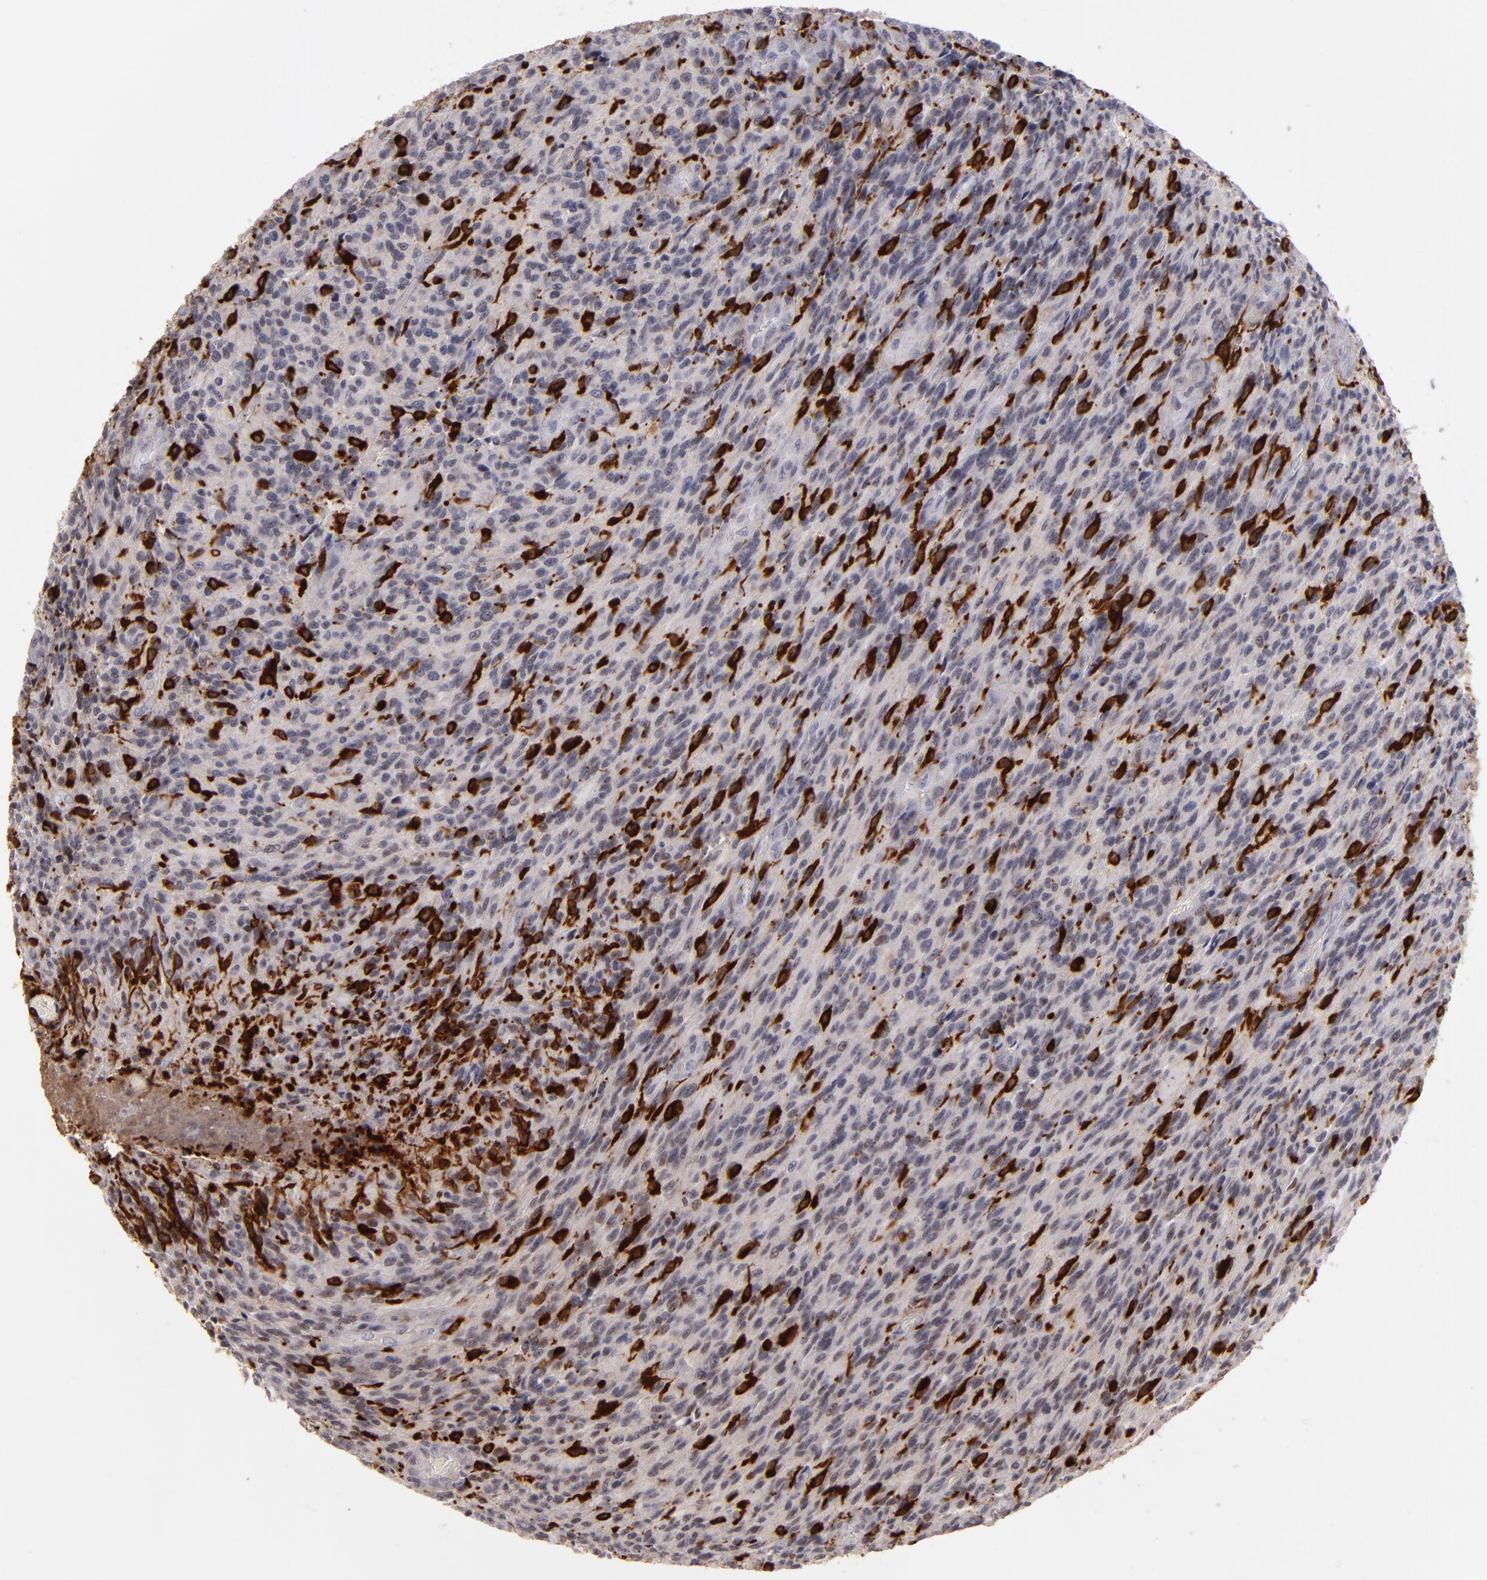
{"staining": {"intensity": "weak", "quantity": "<25%", "location": "nuclear"}, "tissue": "glioma", "cell_type": "Tumor cells", "image_type": "cancer", "snomed": [{"axis": "morphology", "description": "Normal tissue, NOS"}, {"axis": "morphology", "description": "Glioma, malignant, High grade"}, {"axis": "topography", "description": "Cerebral cortex"}], "caption": "Immunohistochemistry of malignant glioma (high-grade) displays no positivity in tumor cells.", "gene": "WAS", "patient": {"sex": "male", "age": 56}}